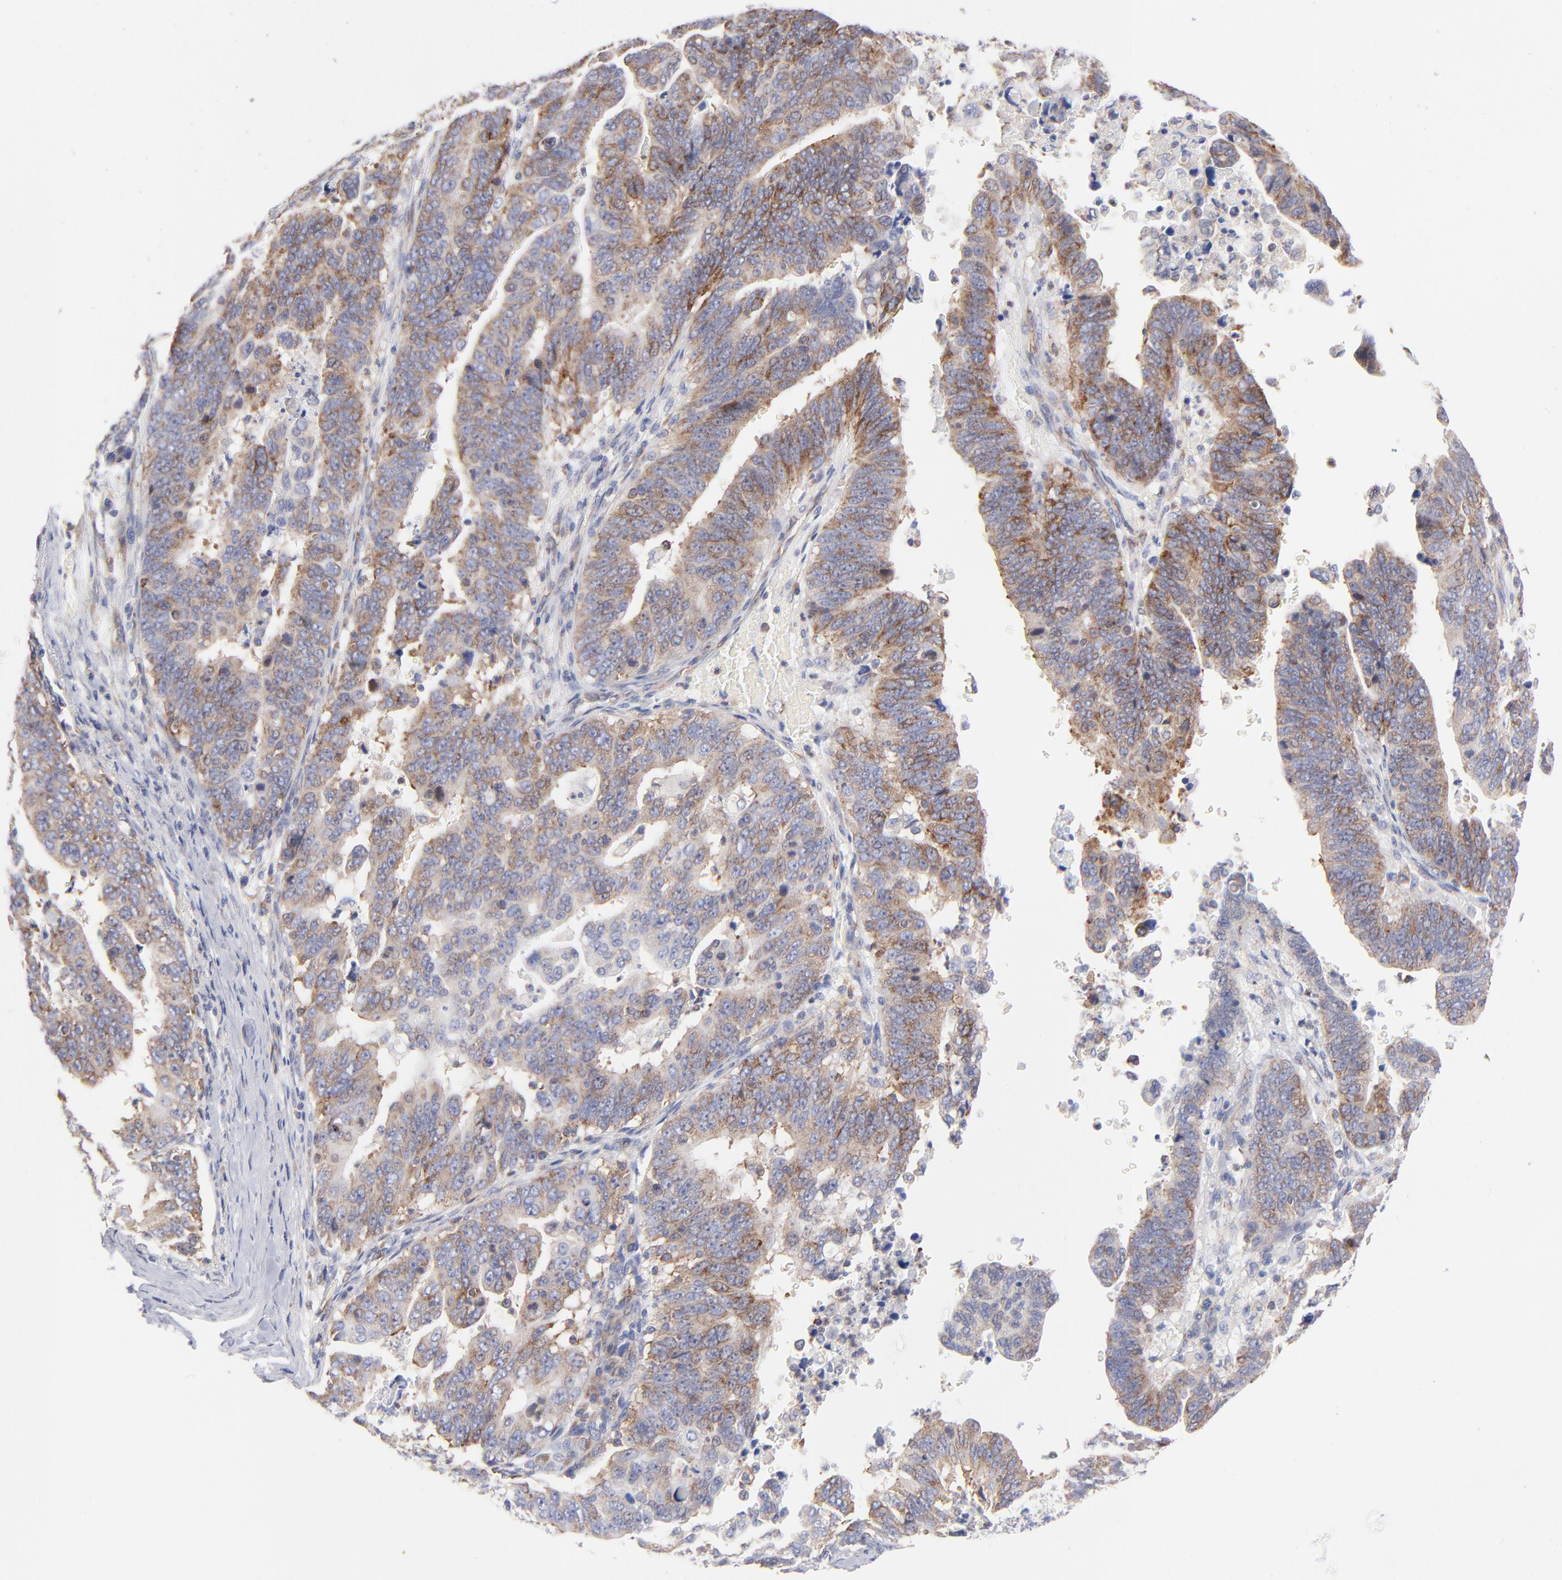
{"staining": {"intensity": "moderate", "quantity": ">75%", "location": "cytoplasmic/membranous"}, "tissue": "stomach cancer", "cell_type": "Tumor cells", "image_type": "cancer", "snomed": [{"axis": "morphology", "description": "Adenocarcinoma, NOS"}, {"axis": "topography", "description": "Stomach, upper"}], "caption": "Moderate cytoplasmic/membranous expression is appreciated in approximately >75% of tumor cells in stomach cancer (adenocarcinoma).", "gene": "EIF2AK2", "patient": {"sex": "female", "age": 50}}